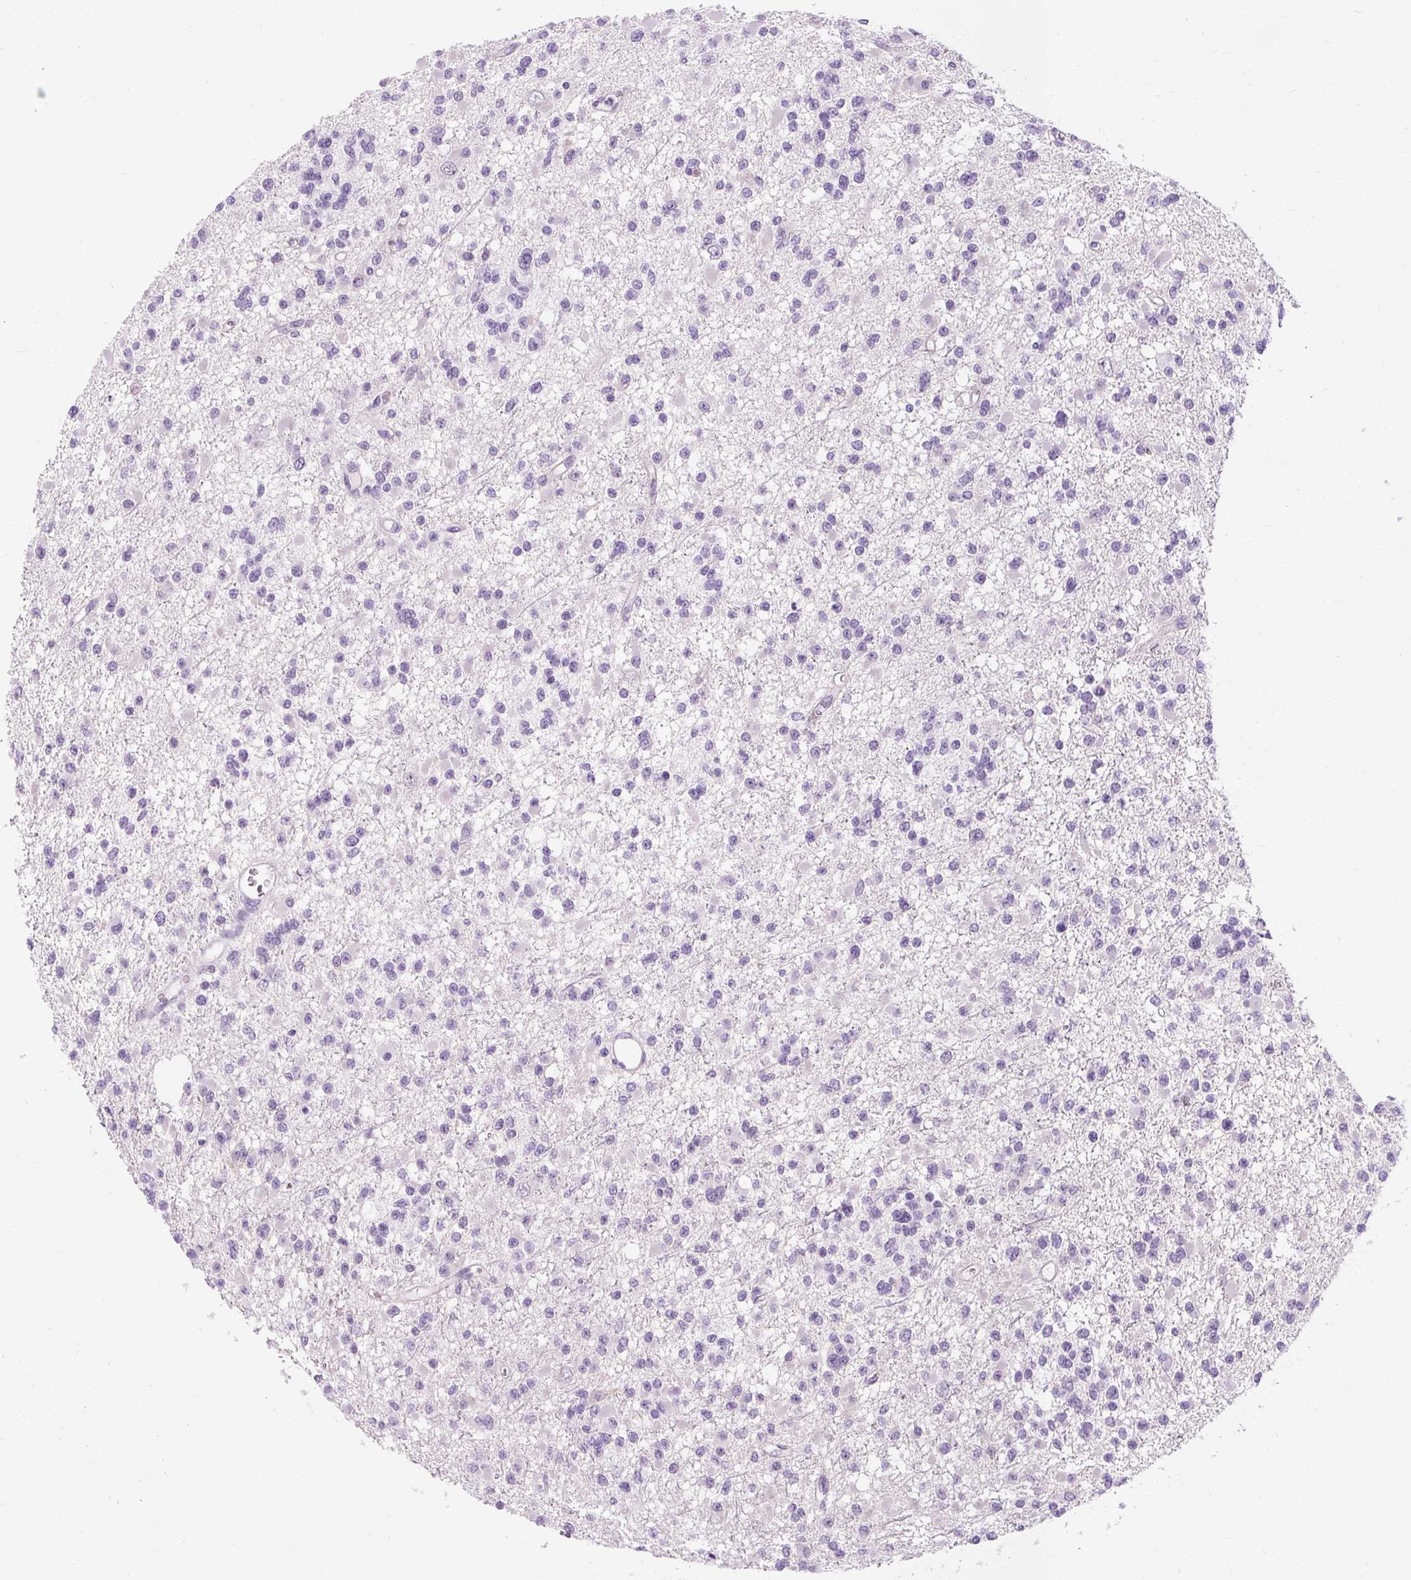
{"staining": {"intensity": "negative", "quantity": "none", "location": "none"}, "tissue": "glioma", "cell_type": "Tumor cells", "image_type": "cancer", "snomed": [{"axis": "morphology", "description": "Glioma, malignant, Low grade"}, {"axis": "topography", "description": "Brain"}], "caption": "High power microscopy micrograph of an immunohistochemistry (IHC) micrograph of malignant glioma (low-grade), revealing no significant staining in tumor cells.", "gene": "RYBP", "patient": {"sex": "female", "age": 22}}